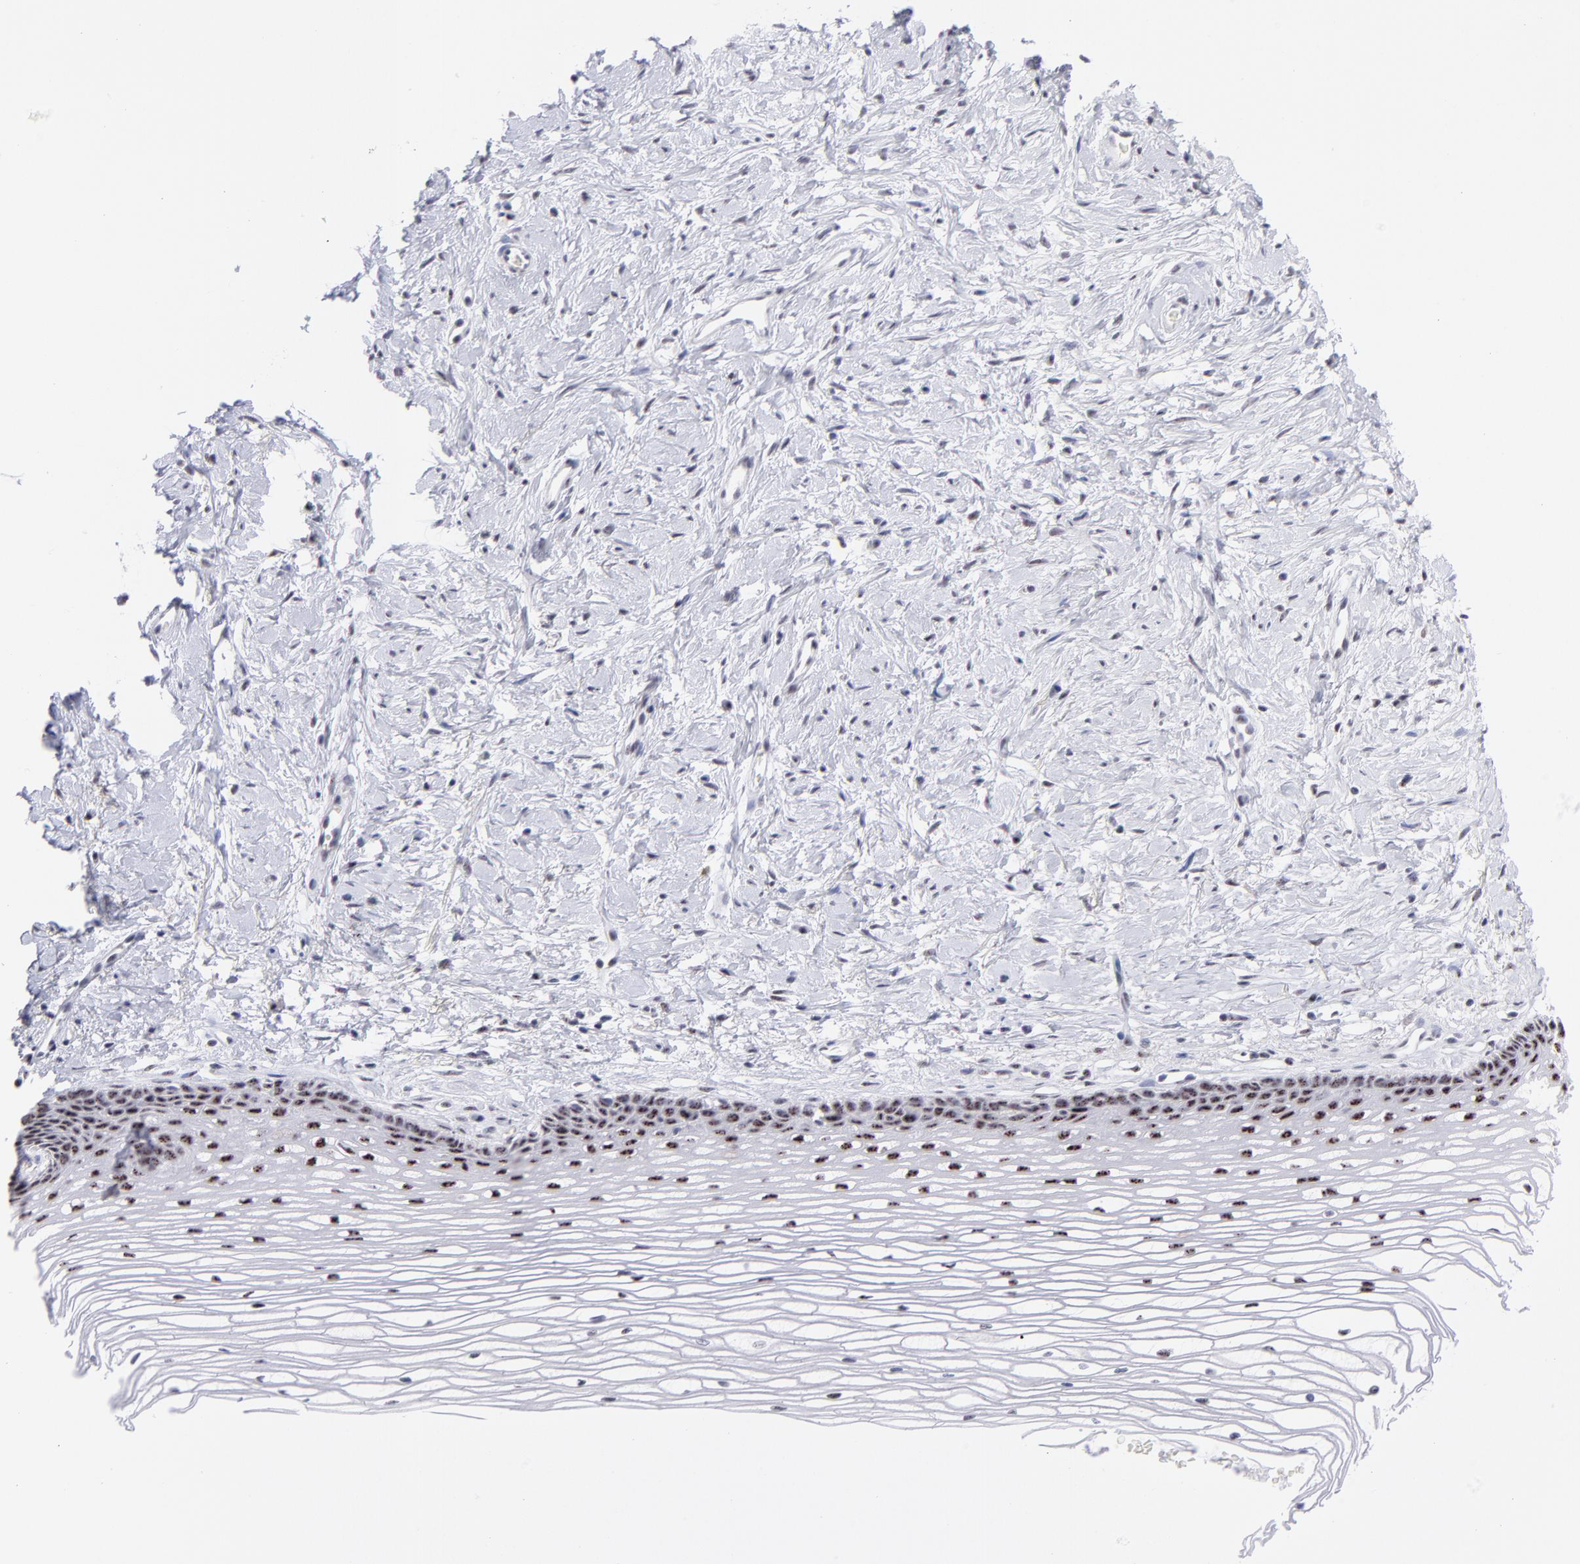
{"staining": {"intensity": "moderate", "quantity": ">75%", "location": "nuclear"}, "tissue": "cervix", "cell_type": "Glandular cells", "image_type": "normal", "snomed": [{"axis": "morphology", "description": "Normal tissue, NOS"}, {"axis": "topography", "description": "Cervix"}], "caption": "DAB immunohistochemical staining of normal cervix shows moderate nuclear protein staining in approximately >75% of glandular cells. The protein is shown in brown color, while the nuclei are stained blue.", "gene": "CDC25C", "patient": {"sex": "female", "age": 77}}